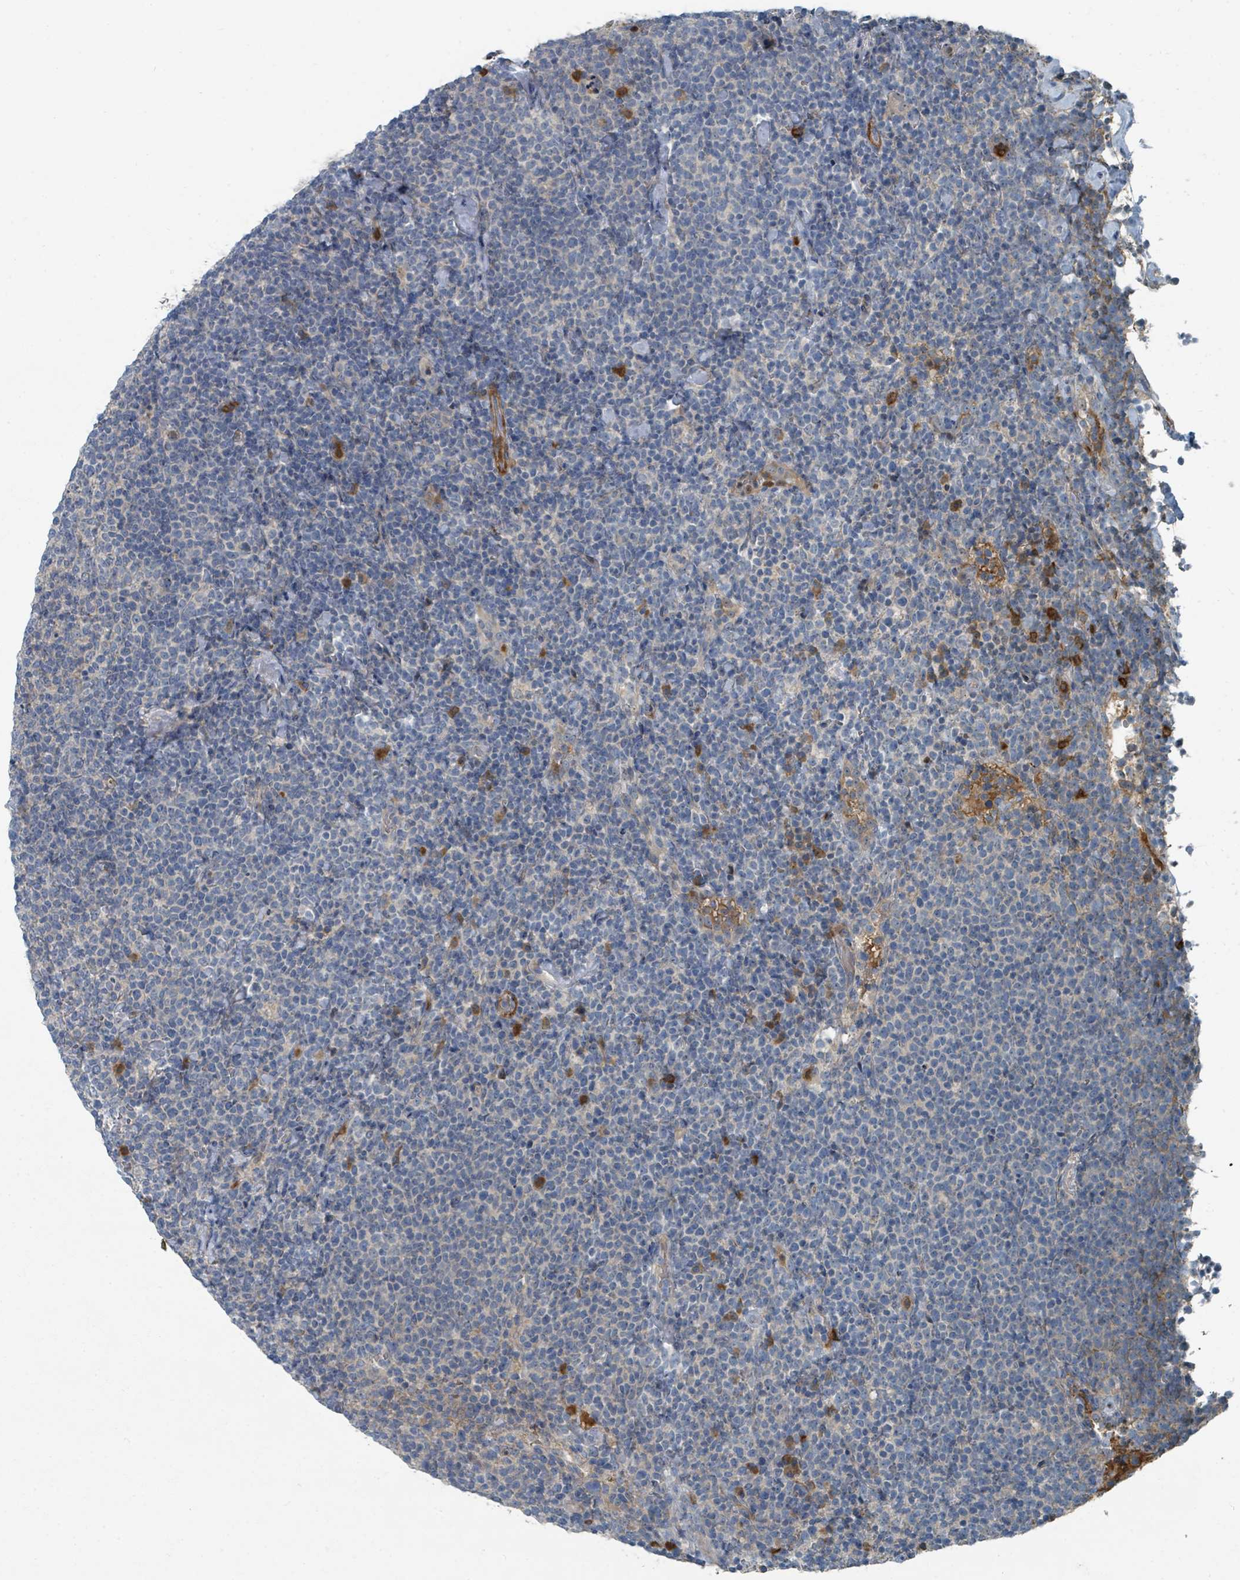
{"staining": {"intensity": "negative", "quantity": "none", "location": "none"}, "tissue": "lymphoma", "cell_type": "Tumor cells", "image_type": "cancer", "snomed": [{"axis": "morphology", "description": "Malignant lymphoma, non-Hodgkin's type, High grade"}, {"axis": "topography", "description": "Lymph node"}], "caption": "Immunohistochemical staining of high-grade malignant lymphoma, non-Hodgkin's type displays no significant expression in tumor cells. The staining was performed using DAB to visualize the protein expression in brown, while the nuclei were stained in blue with hematoxylin (Magnification: 20x).", "gene": "SLC44A5", "patient": {"sex": "male", "age": 61}}